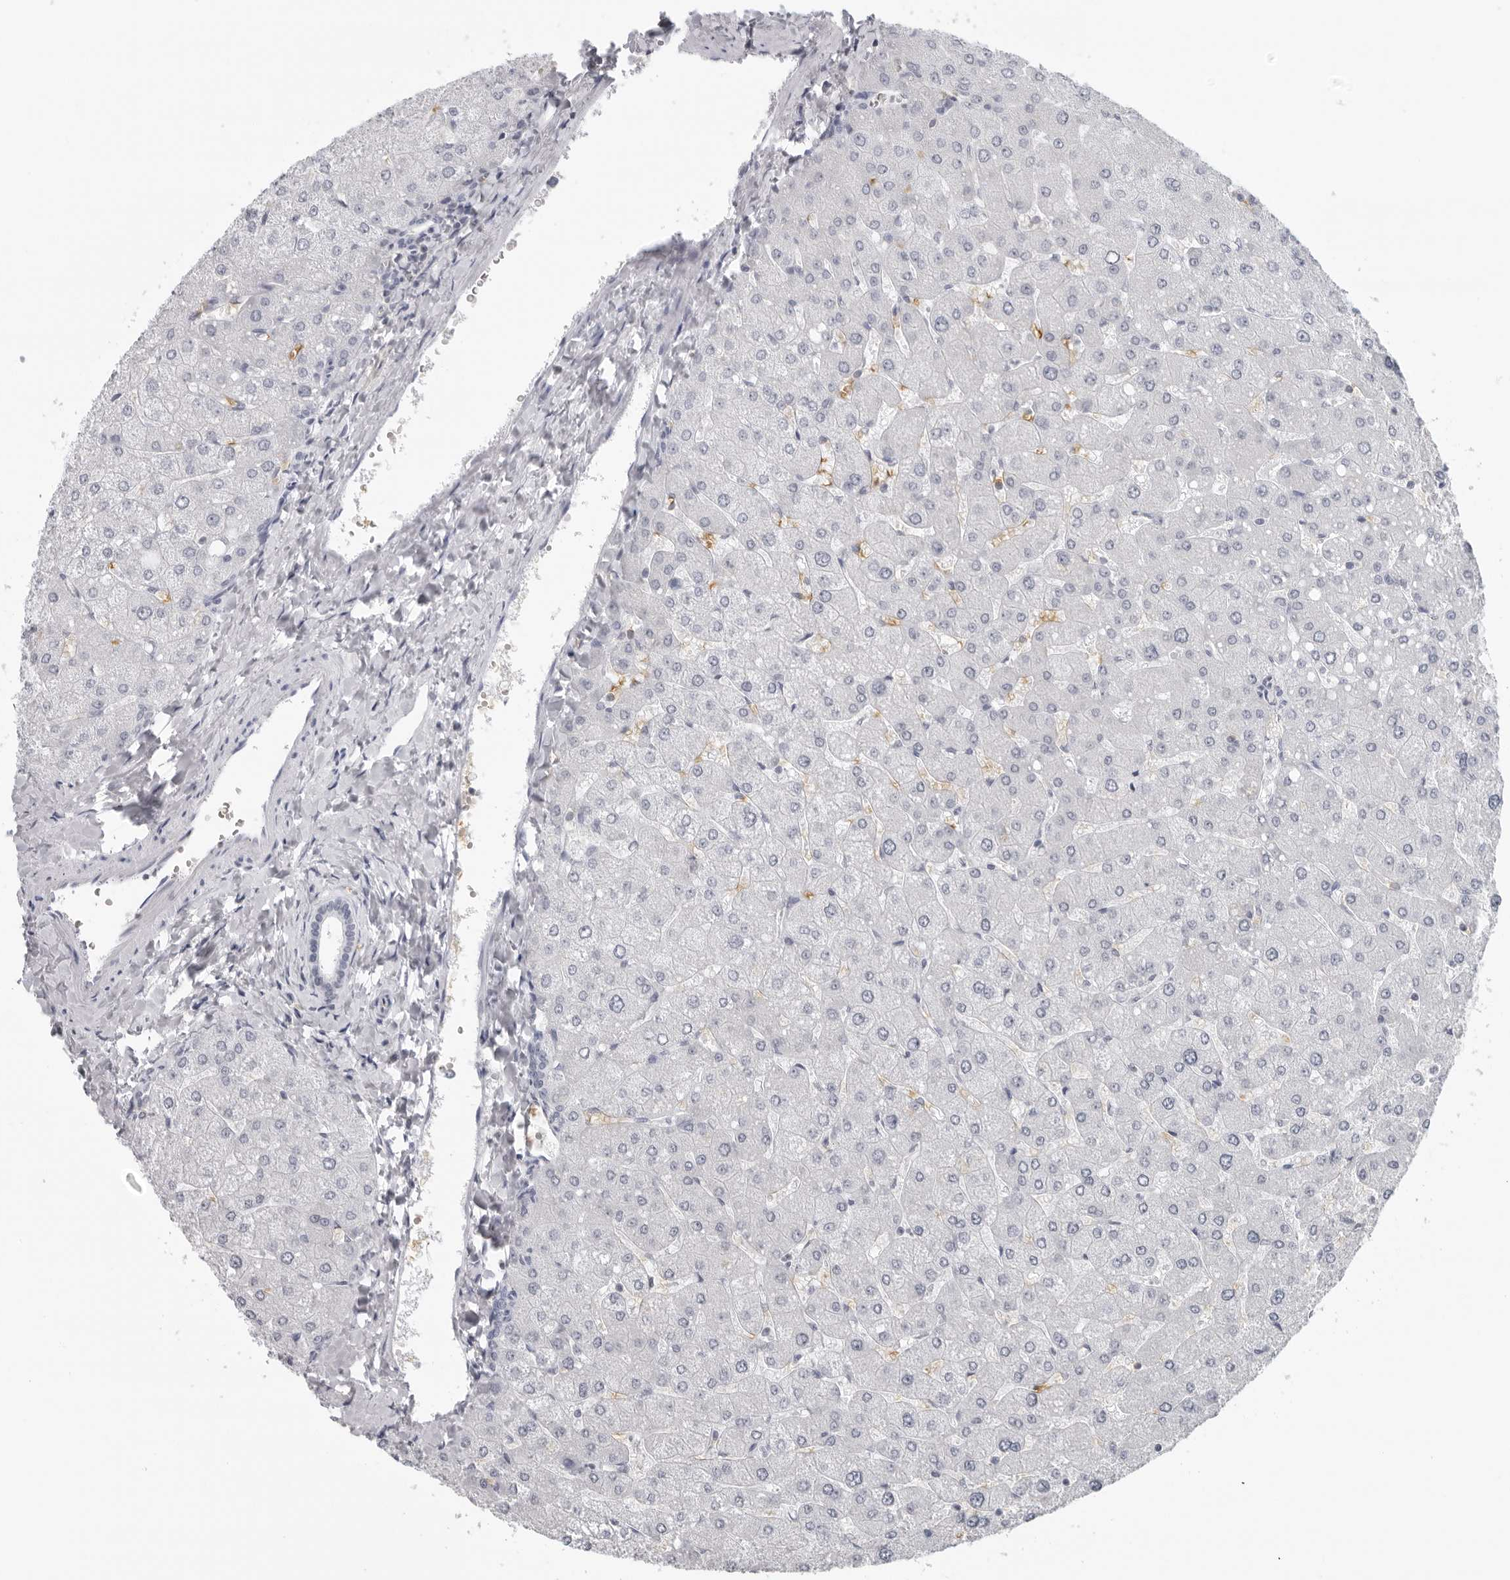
{"staining": {"intensity": "negative", "quantity": "none", "location": "none"}, "tissue": "liver", "cell_type": "Cholangiocytes", "image_type": "normal", "snomed": [{"axis": "morphology", "description": "Normal tissue, NOS"}, {"axis": "topography", "description": "Liver"}], "caption": "Cholangiocytes are negative for brown protein staining in benign liver. (IHC, brightfield microscopy, high magnification).", "gene": "EPB41", "patient": {"sex": "male", "age": 55}}